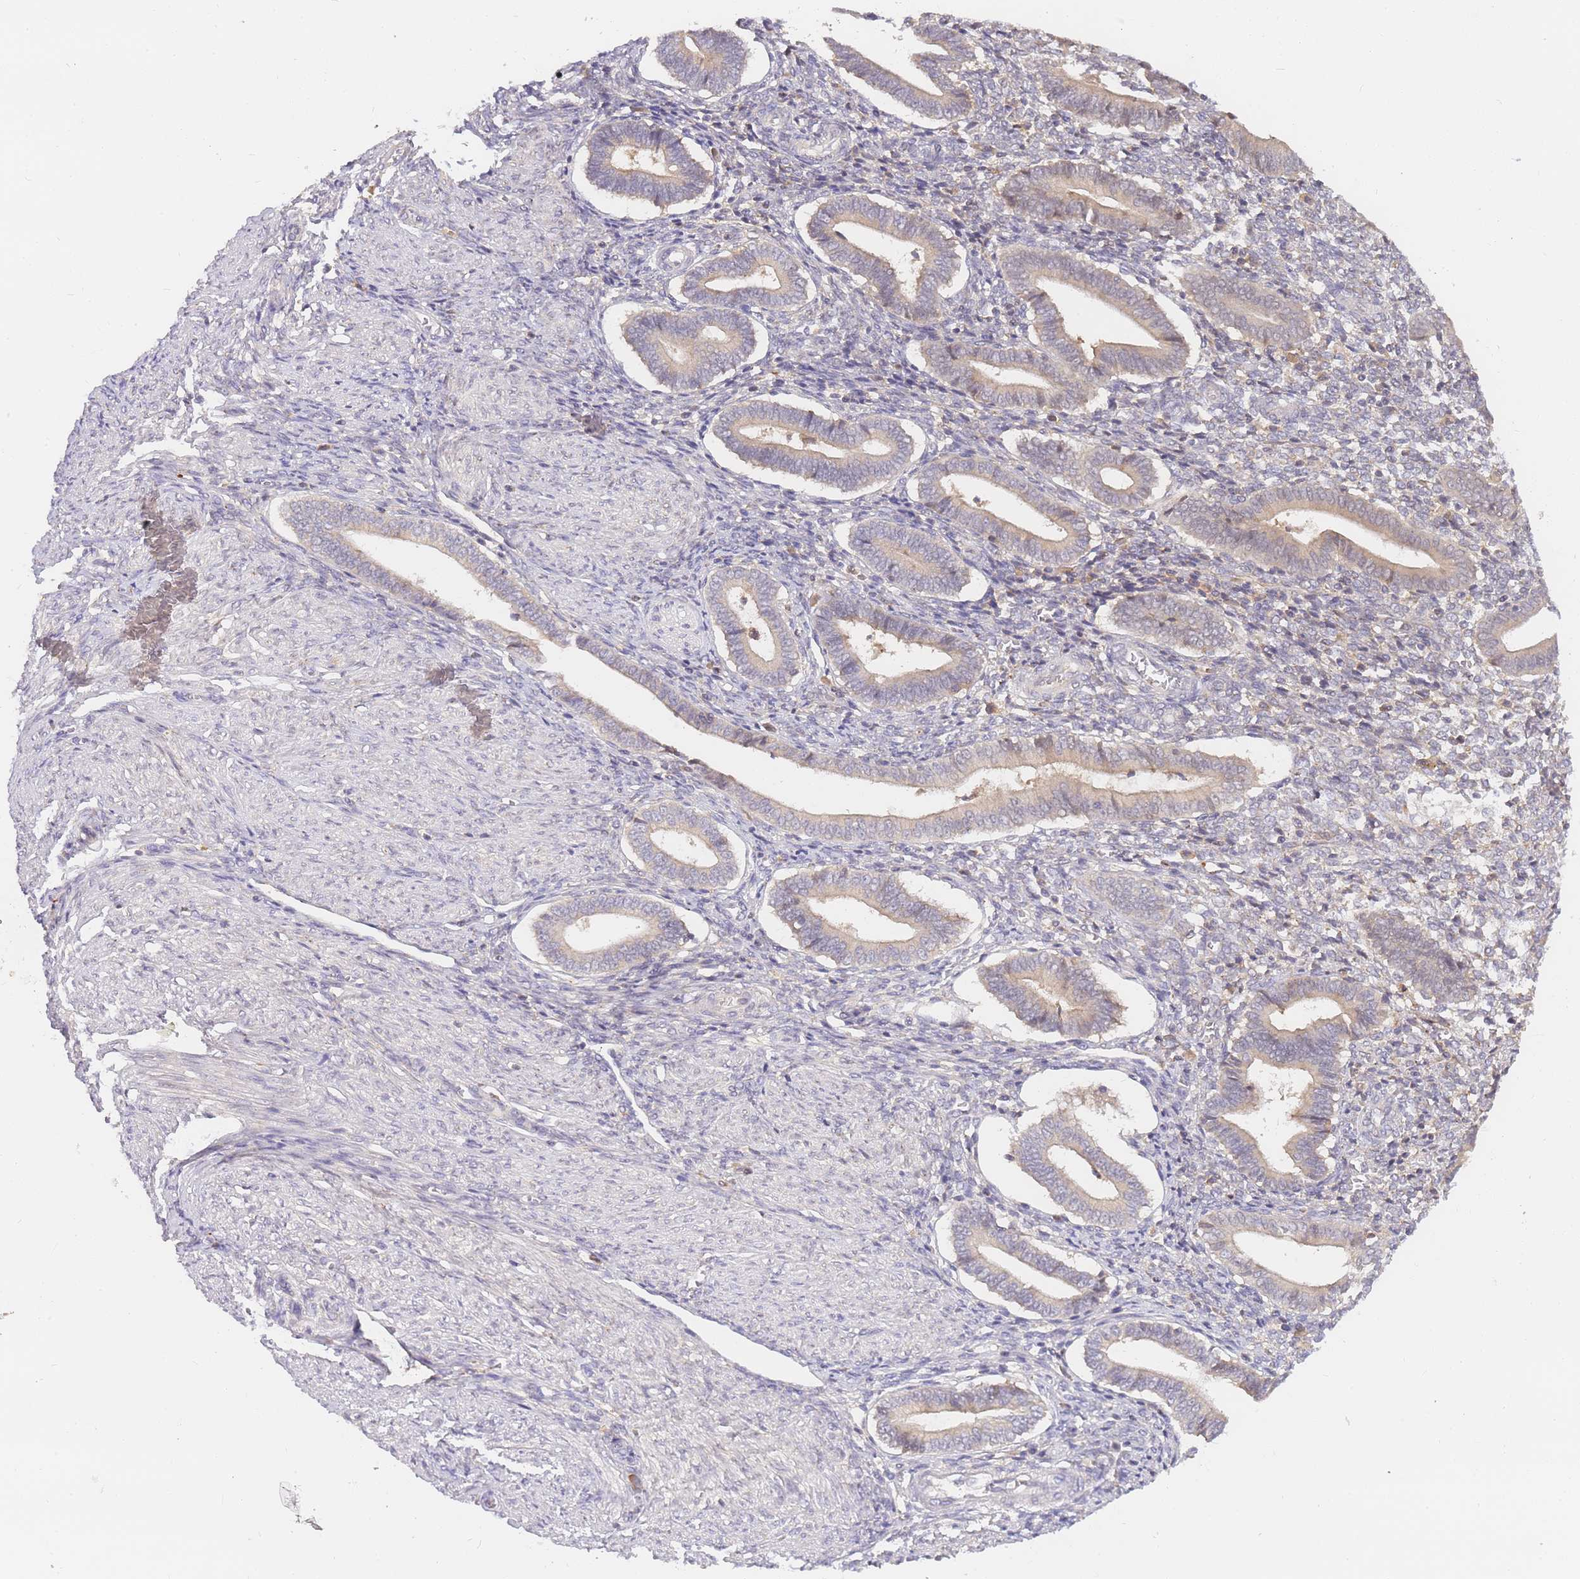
{"staining": {"intensity": "negative", "quantity": "none", "location": "none"}, "tissue": "endometrium", "cell_type": "Cells in endometrial stroma", "image_type": "normal", "snomed": [{"axis": "morphology", "description": "Normal tissue, NOS"}, {"axis": "topography", "description": "Other"}, {"axis": "topography", "description": "Endometrium"}], "caption": "High magnification brightfield microscopy of benign endometrium stained with DAB (3,3'-diaminobenzidine) (brown) and counterstained with hematoxylin (blue): cells in endometrial stroma show no significant expression. (Brightfield microscopy of DAB (3,3'-diaminobenzidine) IHC at high magnification).", "gene": "ZNF577", "patient": {"sex": "female", "age": 44}}